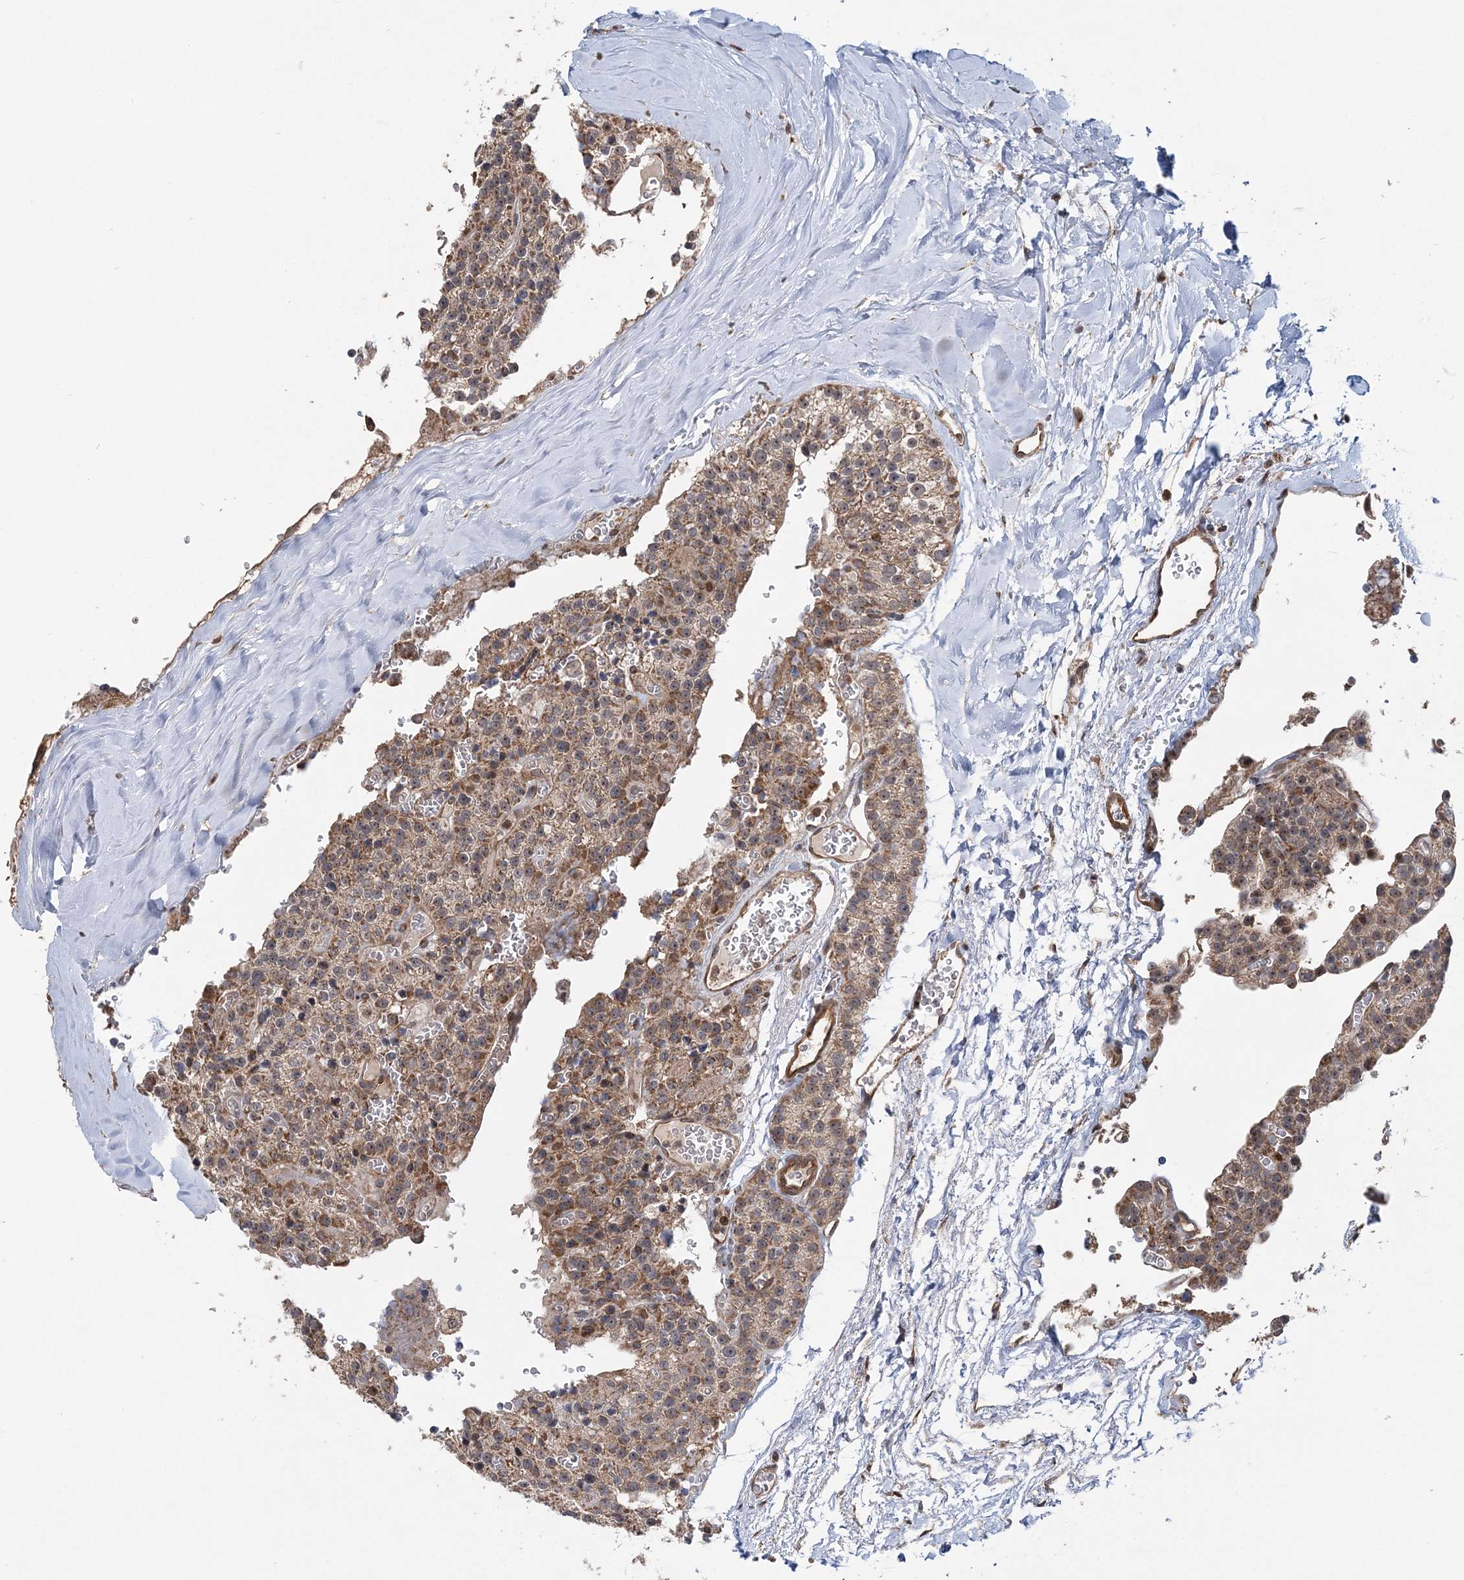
{"staining": {"intensity": "moderate", "quantity": ">75%", "location": "cytoplasmic/membranous"}, "tissue": "parathyroid gland", "cell_type": "Glandular cells", "image_type": "normal", "snomed": [{"axis": "morphology", "description": "Normal tissue, NOS"}, {"axis": "topography", "description": "Parathyroid gland"}], "caption": "Human parathyroid gland stained for a protein (brown) shows moderate cytoplasmic/membranous positive expression in approximately >75% of glandular cells.", "gene": "KIF4A", "patient": {"sex": "female", "age": 64}}